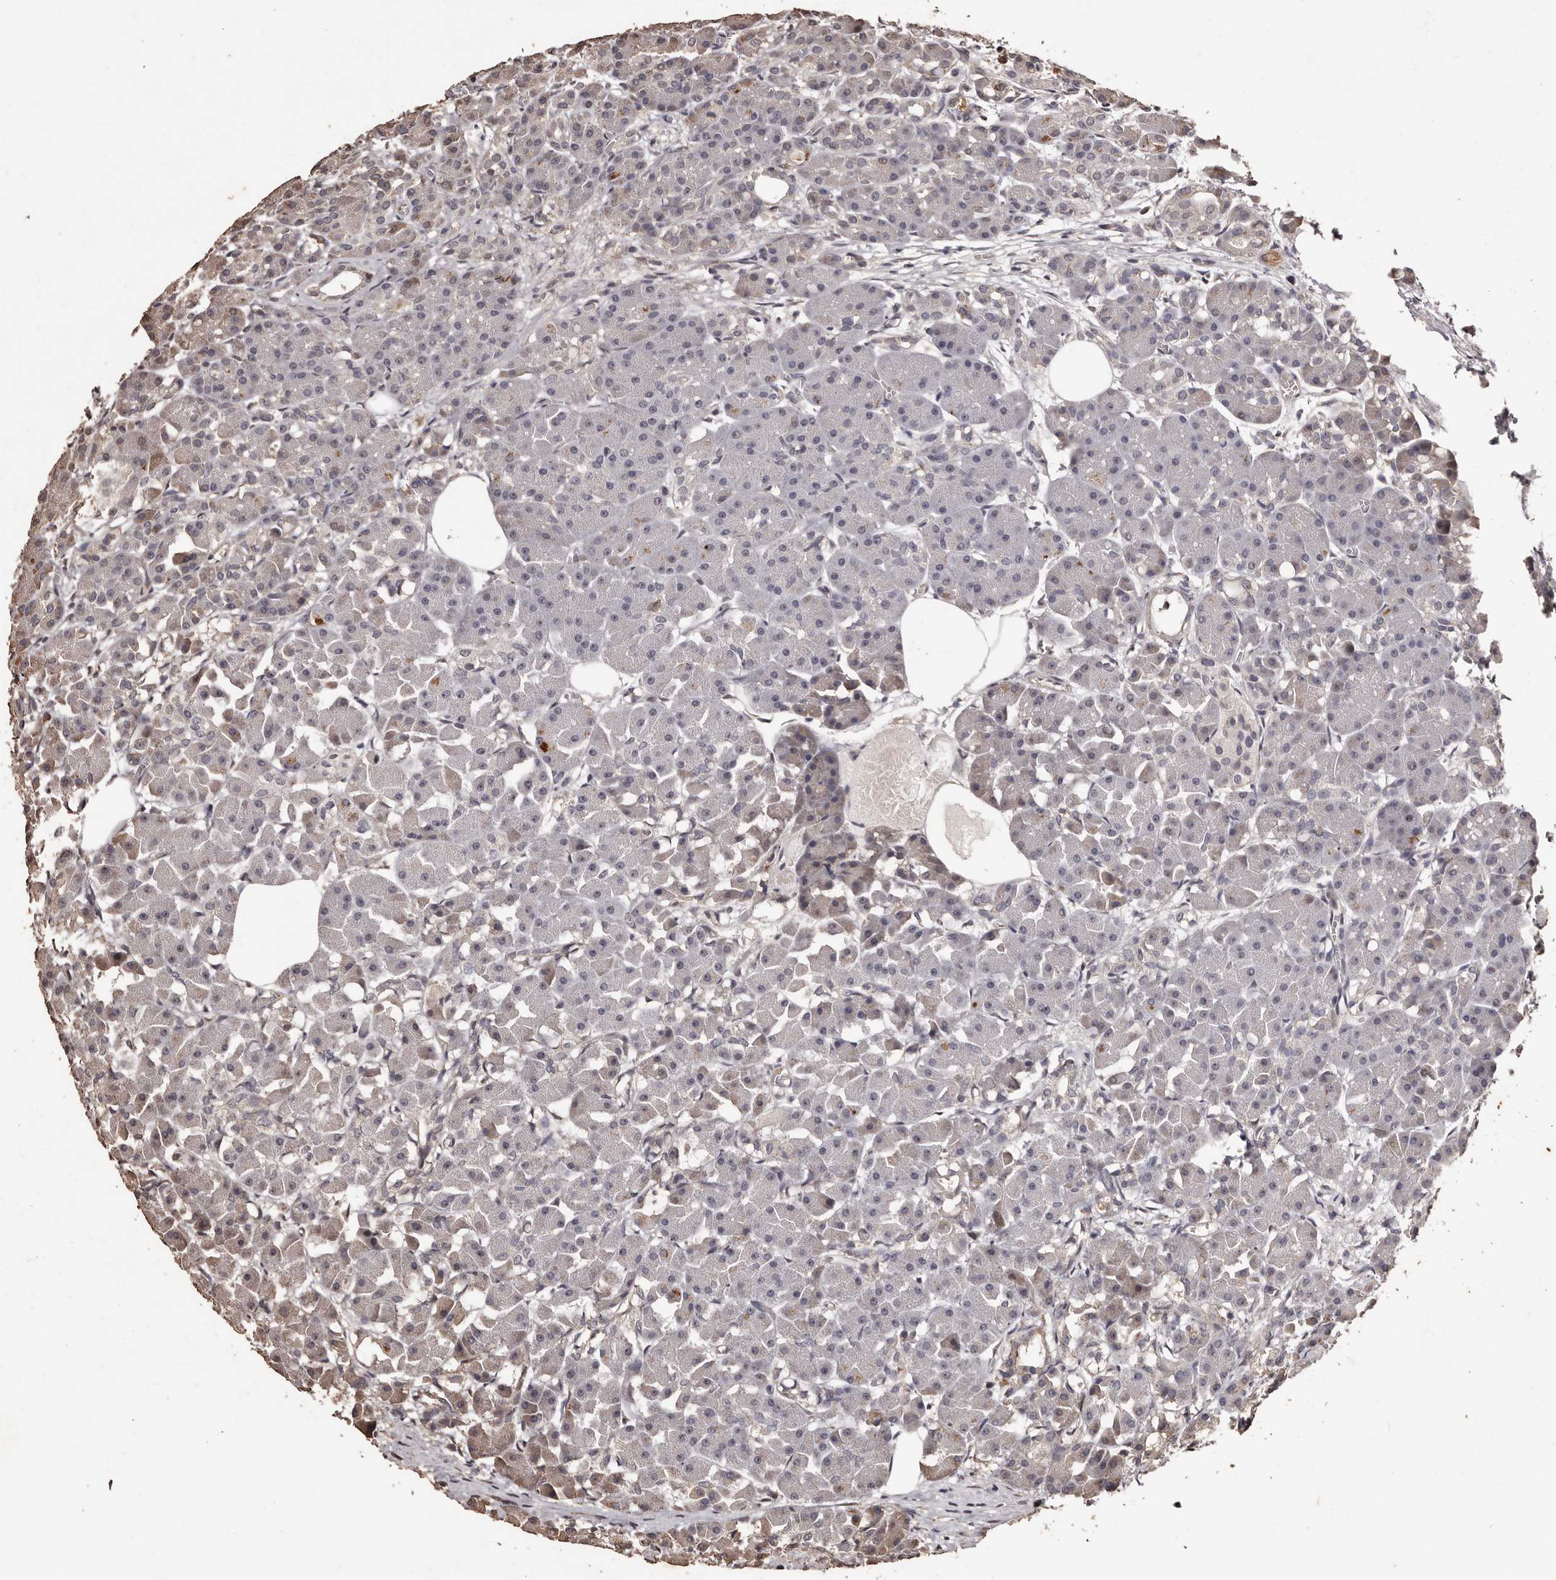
{"staining": {"intensity": "weak", "quantity": "<25%", "location": "cytoplasmic/membranous"}, "tissue": "pancreas", "cell_type": "Exocrine glandular cells", "image_type": "normal", "snomed": [{"axis": "morphology", "description": "Normal tissue, NOS"}, {"axis": "topography", "description": "Pancreas"}], "caption": "Immunohistochemistry of benign human pancreas demonstrates no positivity in exocrine glandular cells.", "gene": "NAV1", "patient": {"sex": "male", "age": 63}}